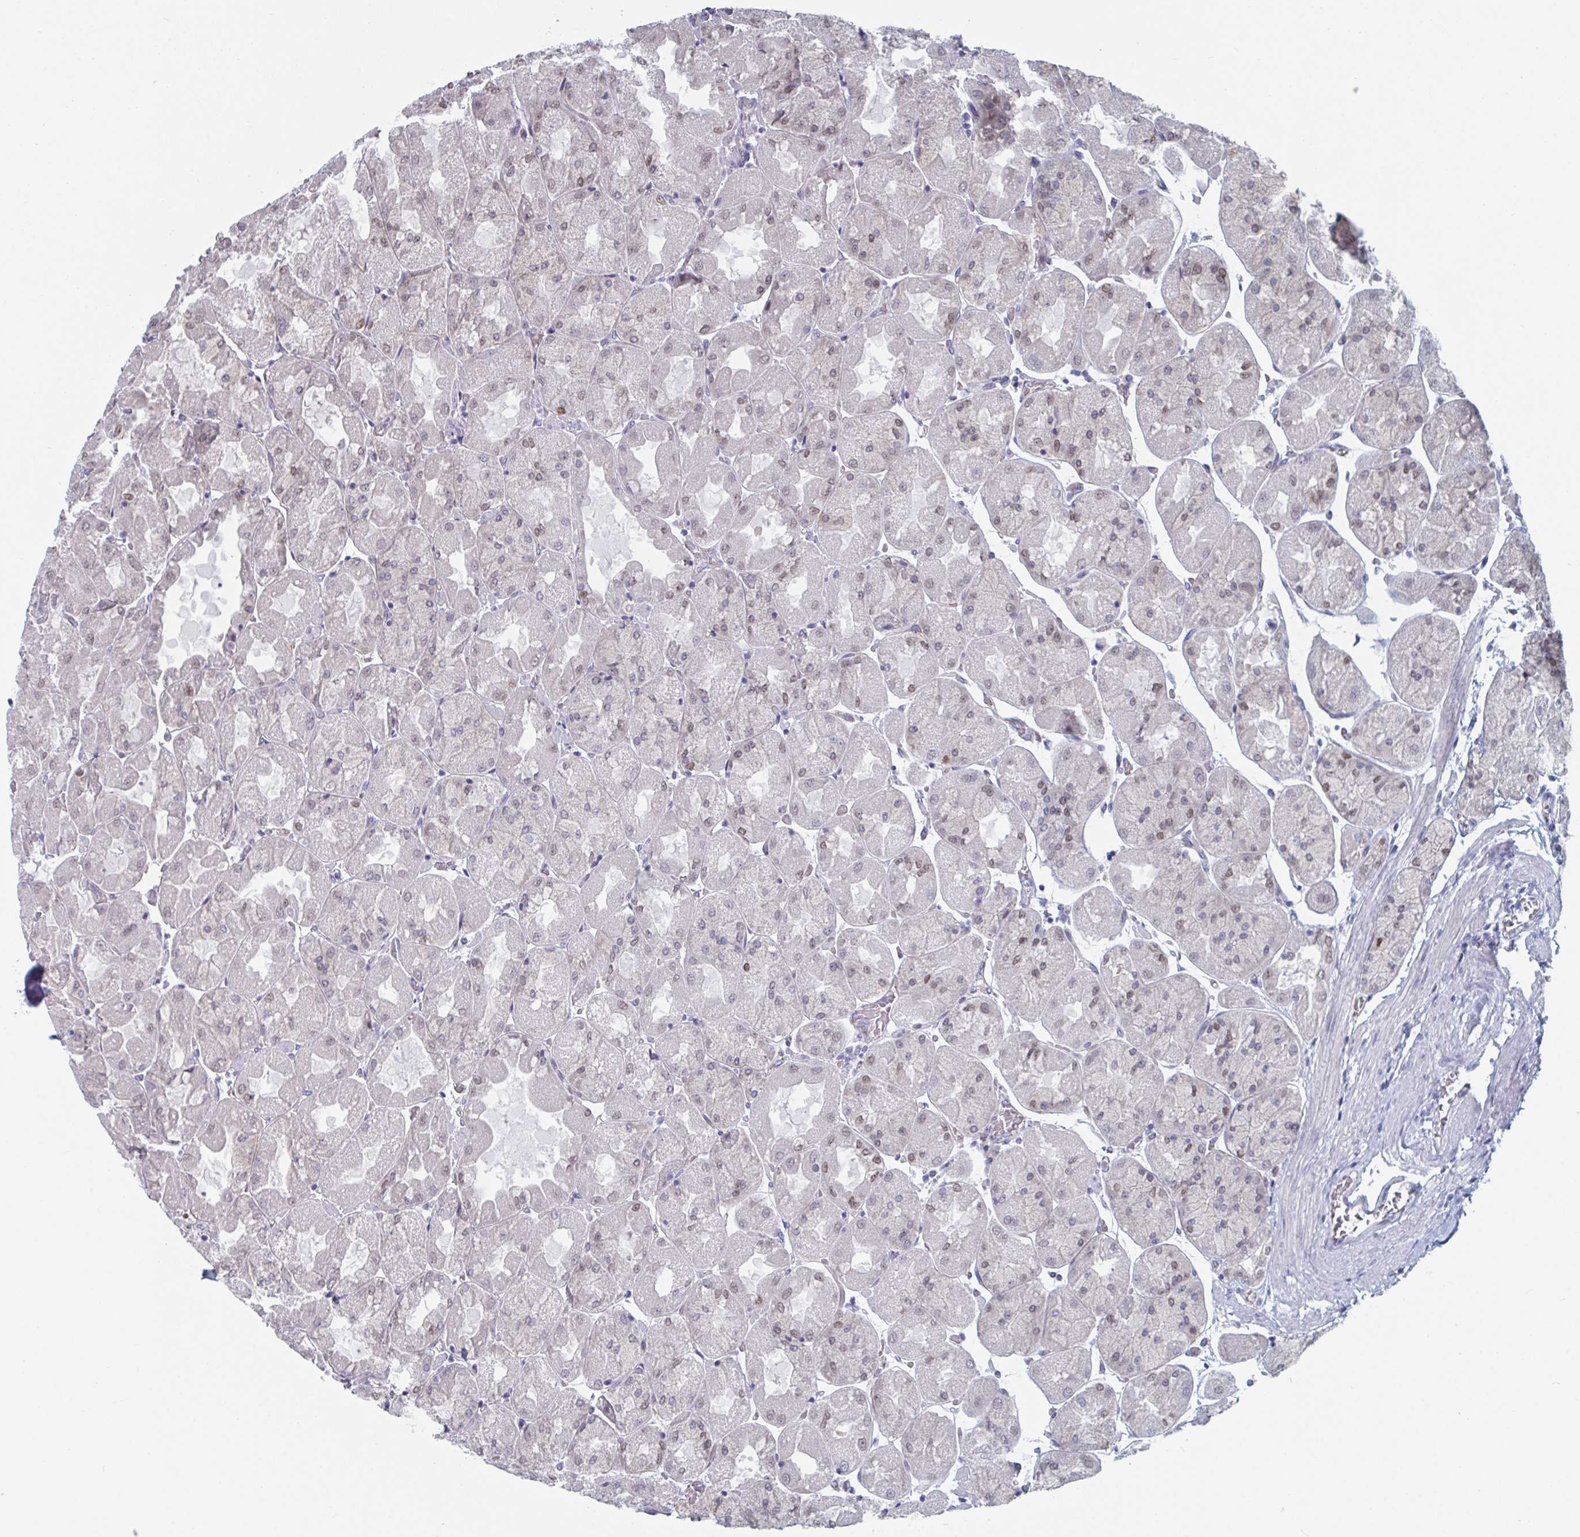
{"staining": {"intensity": "strong", "quantity": "<25%", "location": "nuclear"}, "tissue": "stomach", "cell_type": "Glandular cells", "image_type": "normal", "snomed": [{"axis": "morphology", "description": "Normal tissue, NOS"}, {"axis": "topography", "description": "Stomach"}], "caption": "Strong nuclear expression for a protein is seen in about <25% of glandular cells of benign stomach using immunohistochemistry.", "gene": "FOXA1", "patient": {"sex": "female", "age": 61}}